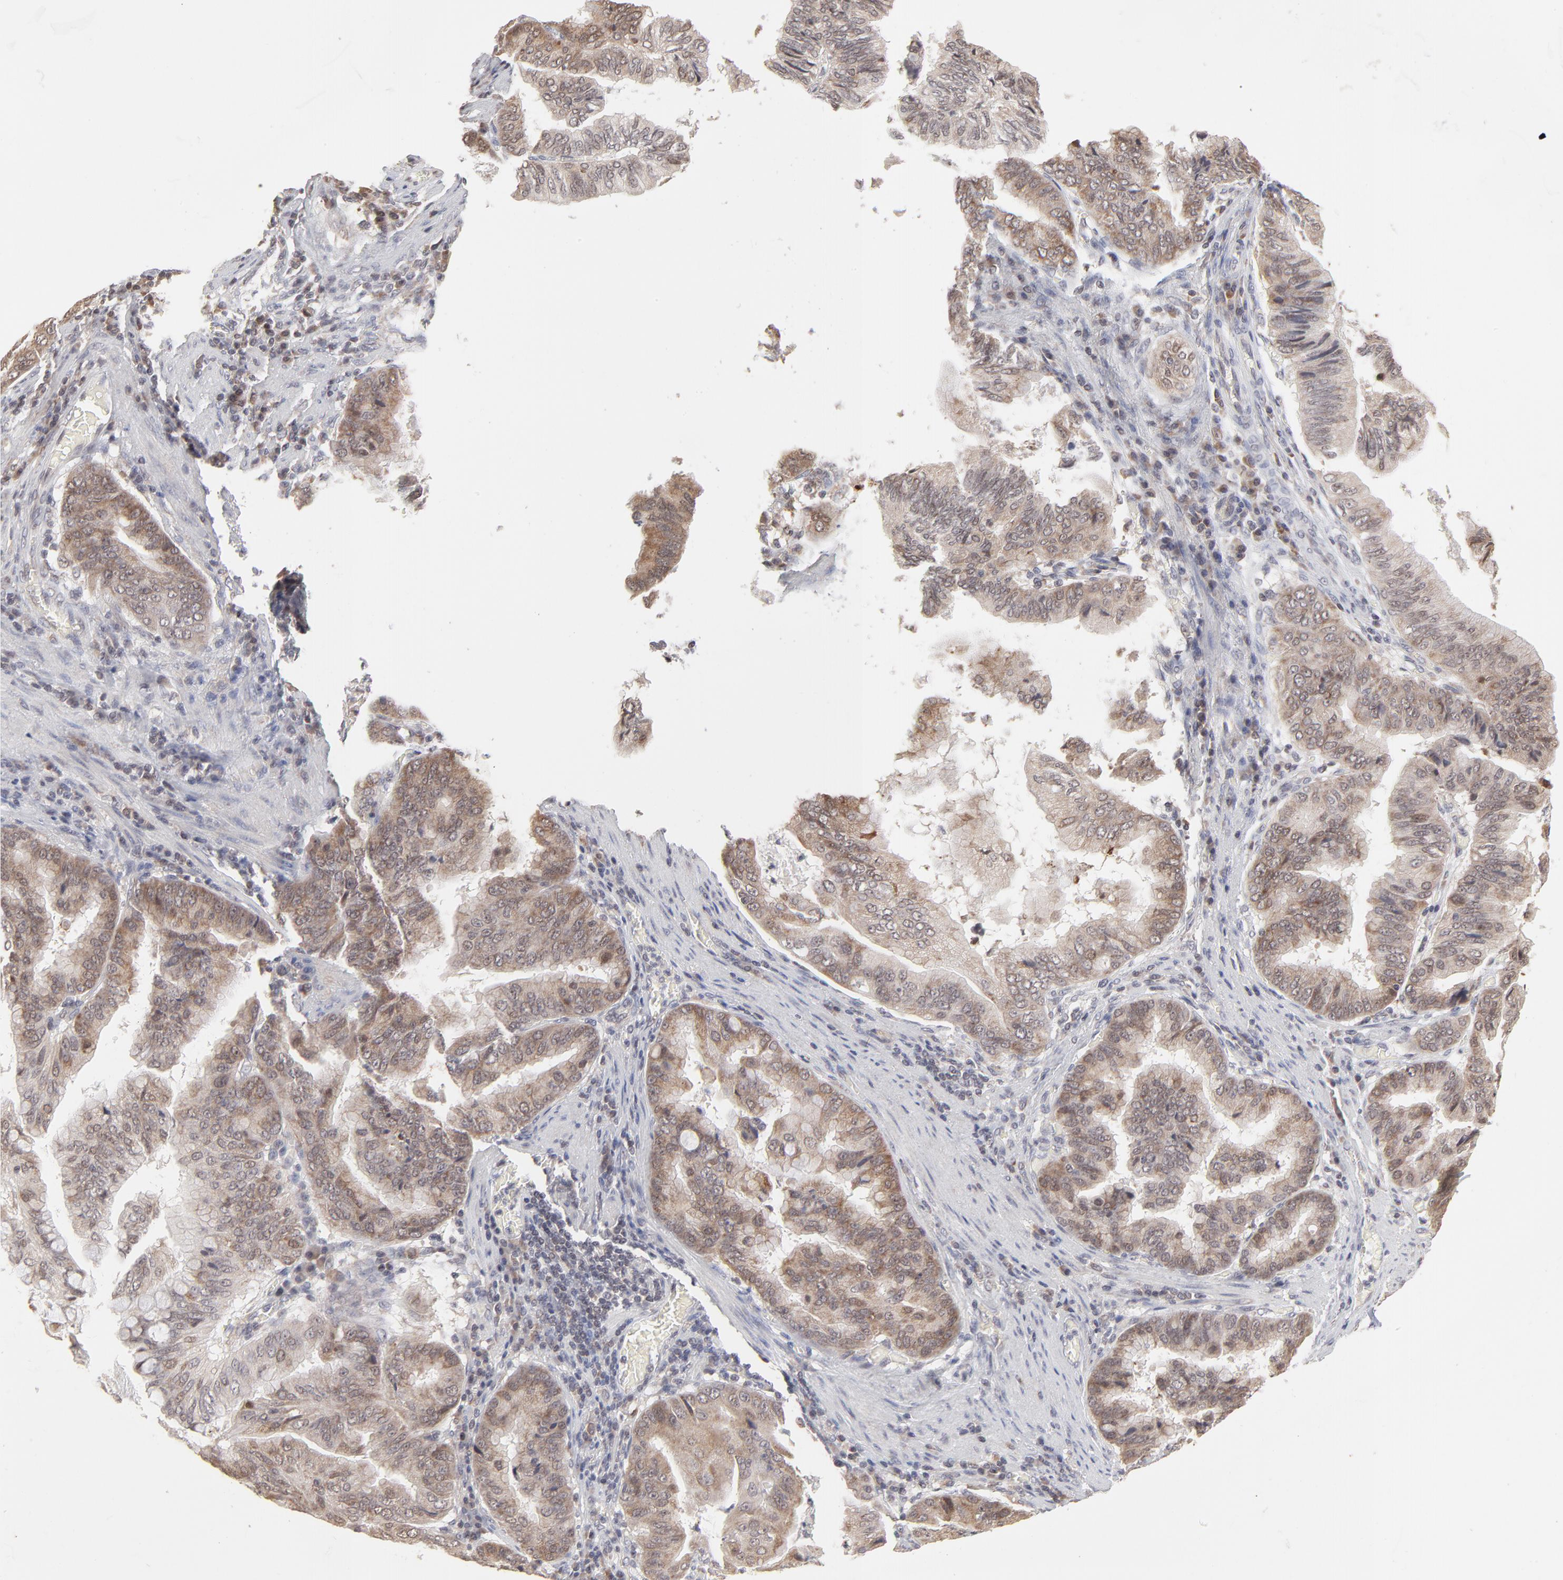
{"staining": {"intensity": "weak", "quantity": ">75%", "location": "cytoplasmic/membranous"}, "tissue": "stomach cancer", "cell_type": "Tumor cells", "image_type": "cancer", "snomed": [{"axis": "morphology", "description": "Adenocarcinoma, NOS"}, {"axis": "topography", "description": "Stomach, upper"}], "caption": "Stomach cancer stained with immunohistochemistry shows weak cytoplasmic/membranous positivity in about >75% of tumor cells.", "gene": "ARIH1", "patient": {"sex": "male", "age": 80}}